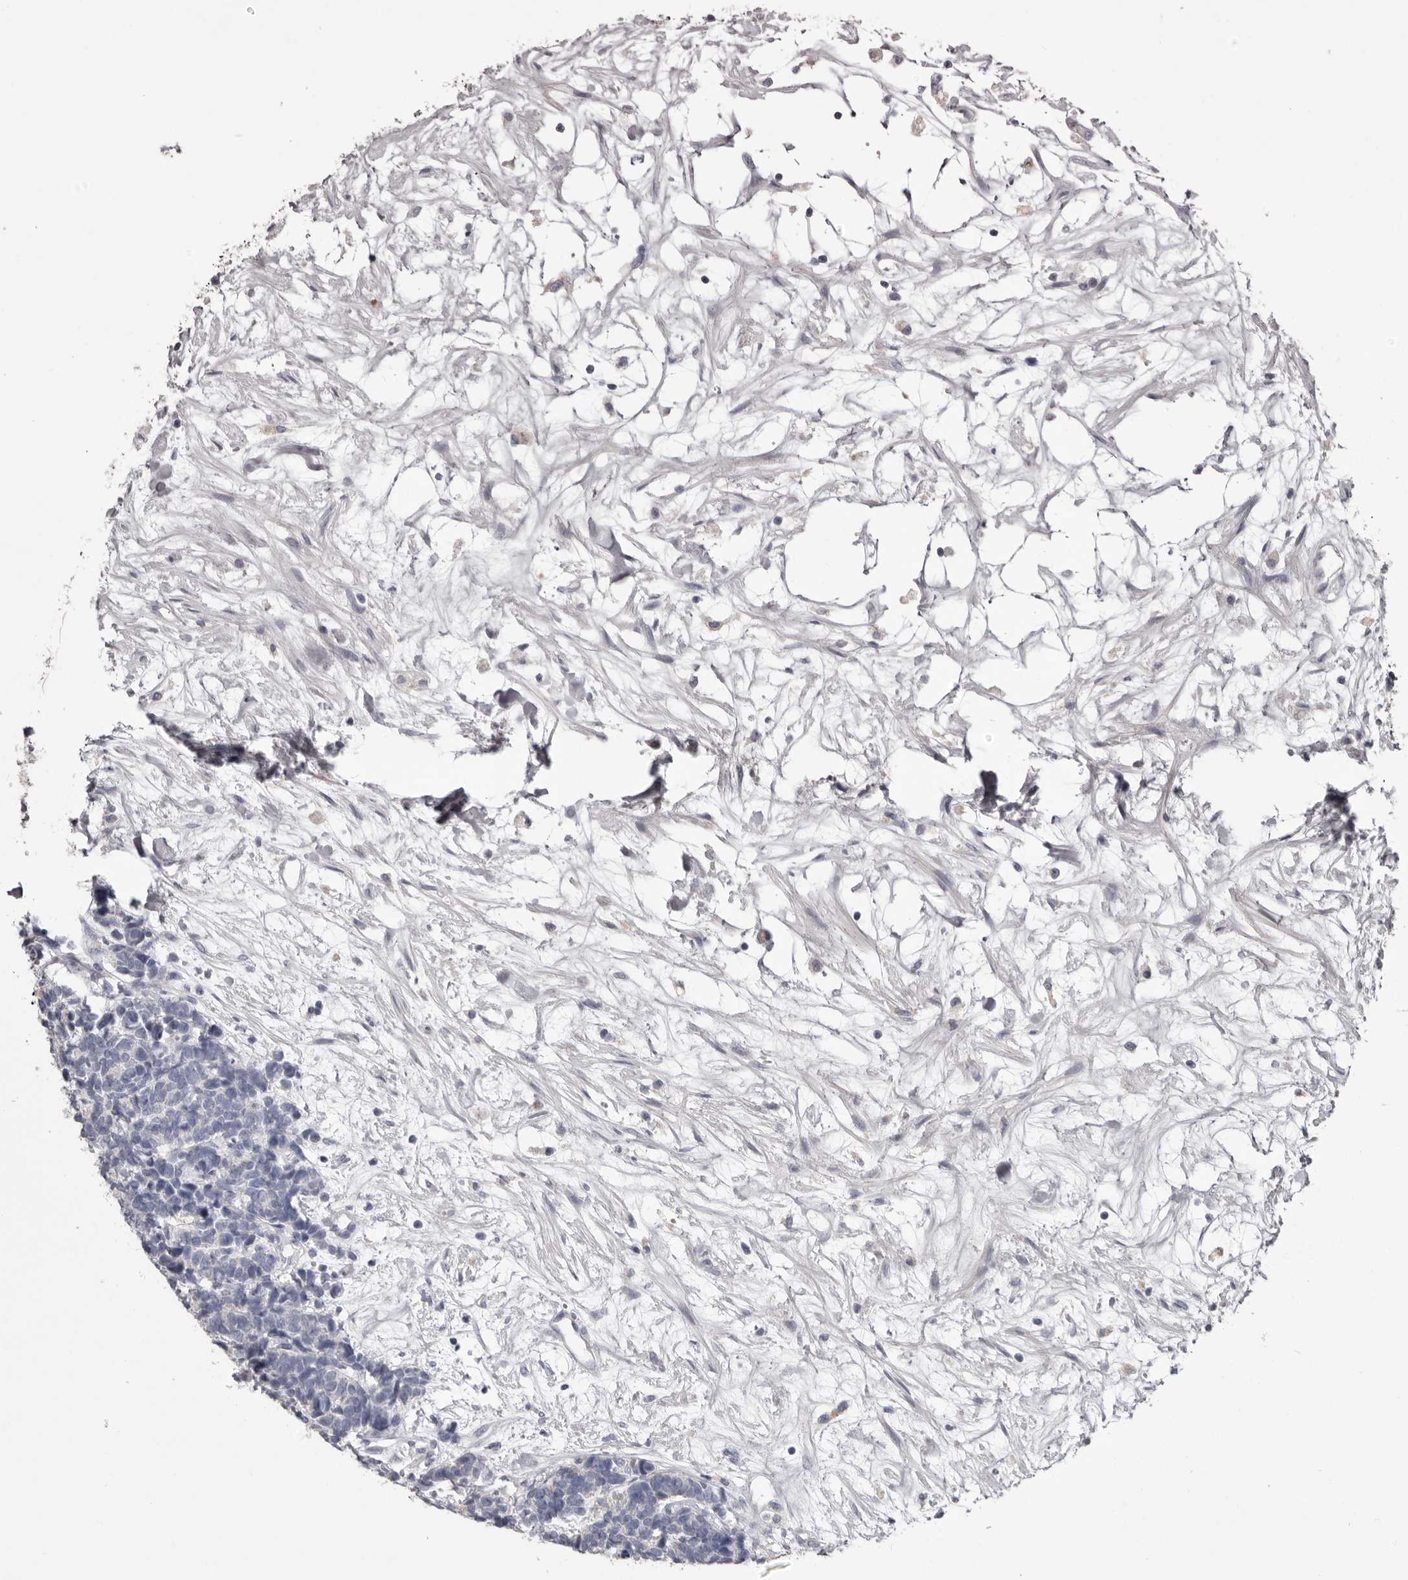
{"staining": {"intensity": "negative", "quantity": "none", "location": "none"}, "tissue": "carcinoid", "cell_type": "Tumor cells", "image_type": "cancer", "snomed": [{"axis": "morphology", "description": "Carcinoma, NOS"}, {"axis": "morphology", "description": "Carcinoid, malignant, NOS"}, {"axis": "topography", "description": "Urinary bladder"}], "caption": "DAB (3,3'-diaminobenzidine) immunohistochemical staining of carcinoma shows no significant staining in tumor cells.", "gene": "LPAR6", "patient": {"sex": "male", "age": 57}}